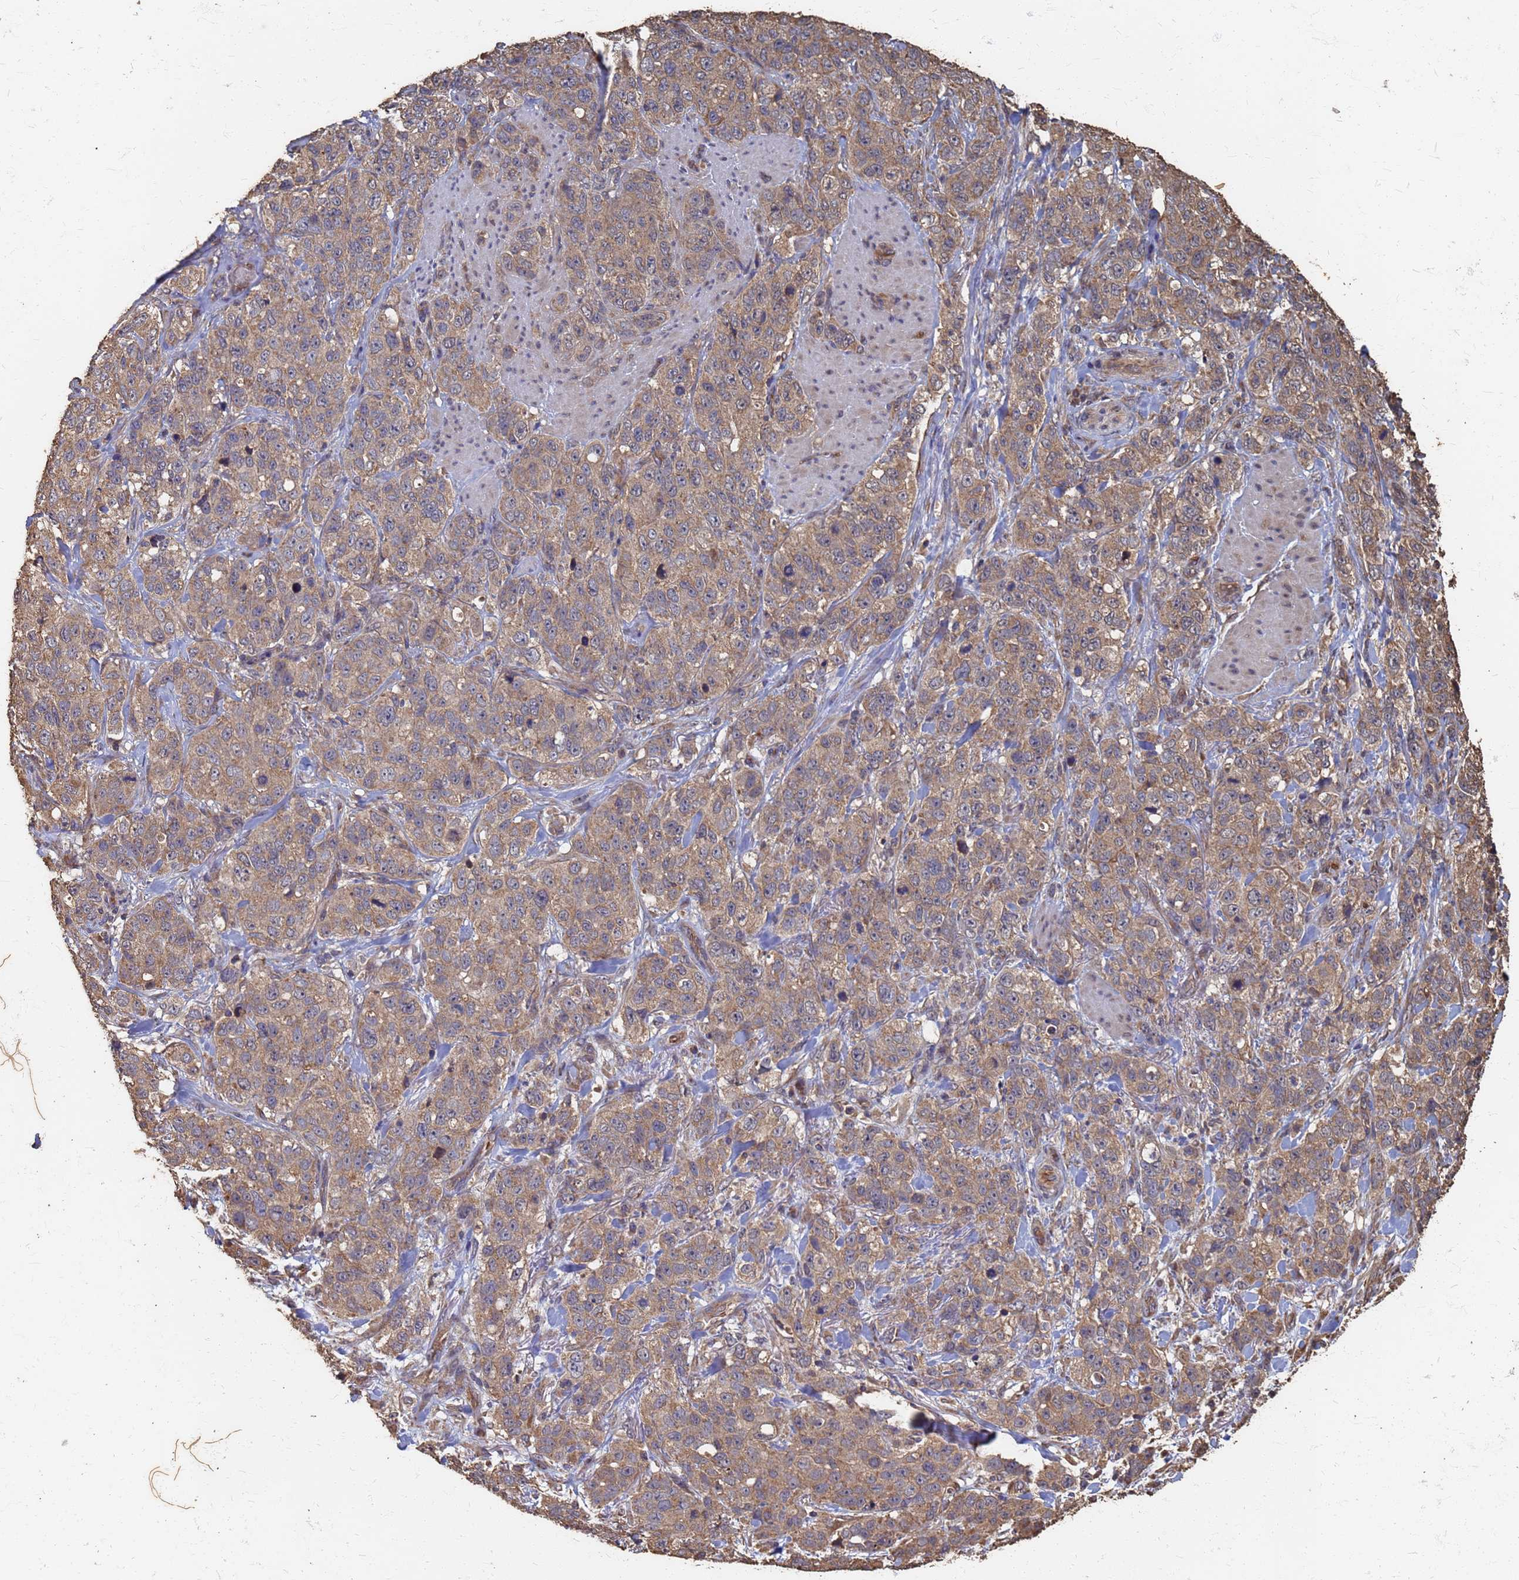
{"staining": {"intensity": "moderate", "quantity": ">75%", "location": "cytoplasmic/membranous"}, "tissue": "stomach cancer", "cell_type": "Tumor cells", "image_type": "cancer", "snomed": [{"axis": "morphology", "description": "Adenocarcinoma, NOS"}, {"axis": "topography", "description": "Stomach"}], "caption": "Immunohistochemistry (IHC) of human stomach cancer (adenocarcinoma) reveals medium levels of moderate cytoplasmic/membranous staining in about >75% of tumor cells. The protein is shown in brown color, while the nuclei are stained blue.", "gene": "DPH5", "patient": {"sex": "male", "age": 48}}